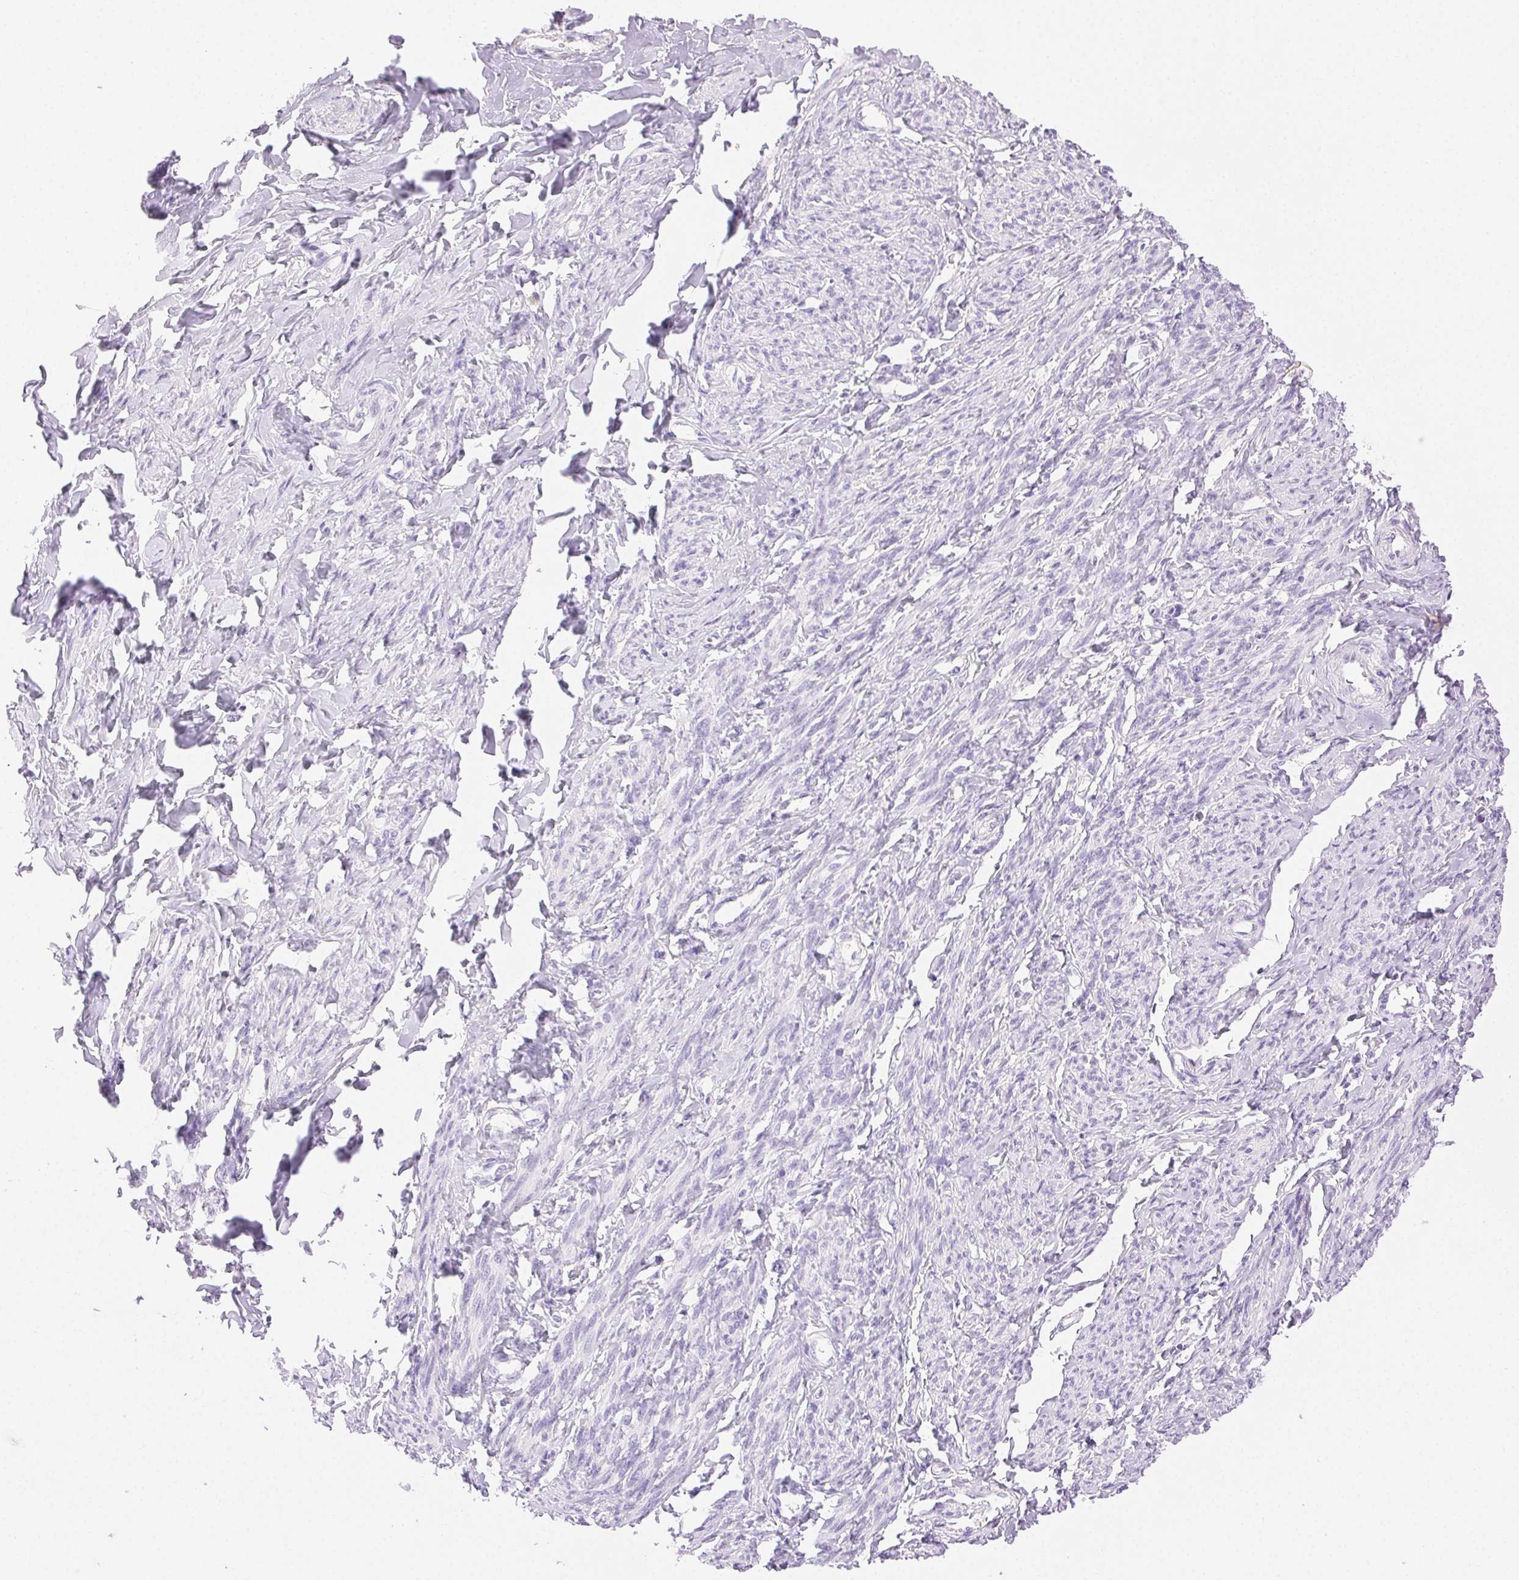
{"staining": {"intensity": "negative", "quantity": "none", "location": "none"}, "tissue": "smooth muscle", "cell_type": "Smooth muscle cells", "image_type": "normal", "snomed": [{"axis": "morphology", "description": "Normal tissue, NOS"}, {"axis": "topography", "description": "Smooth muscle"}], "caption": "Smooth muscle was stained to show a protein in brown. There is no significant staining in smooth muscle cells.", "gene": "SPACA4", "patient": {"sex": "female", "age": 65}}